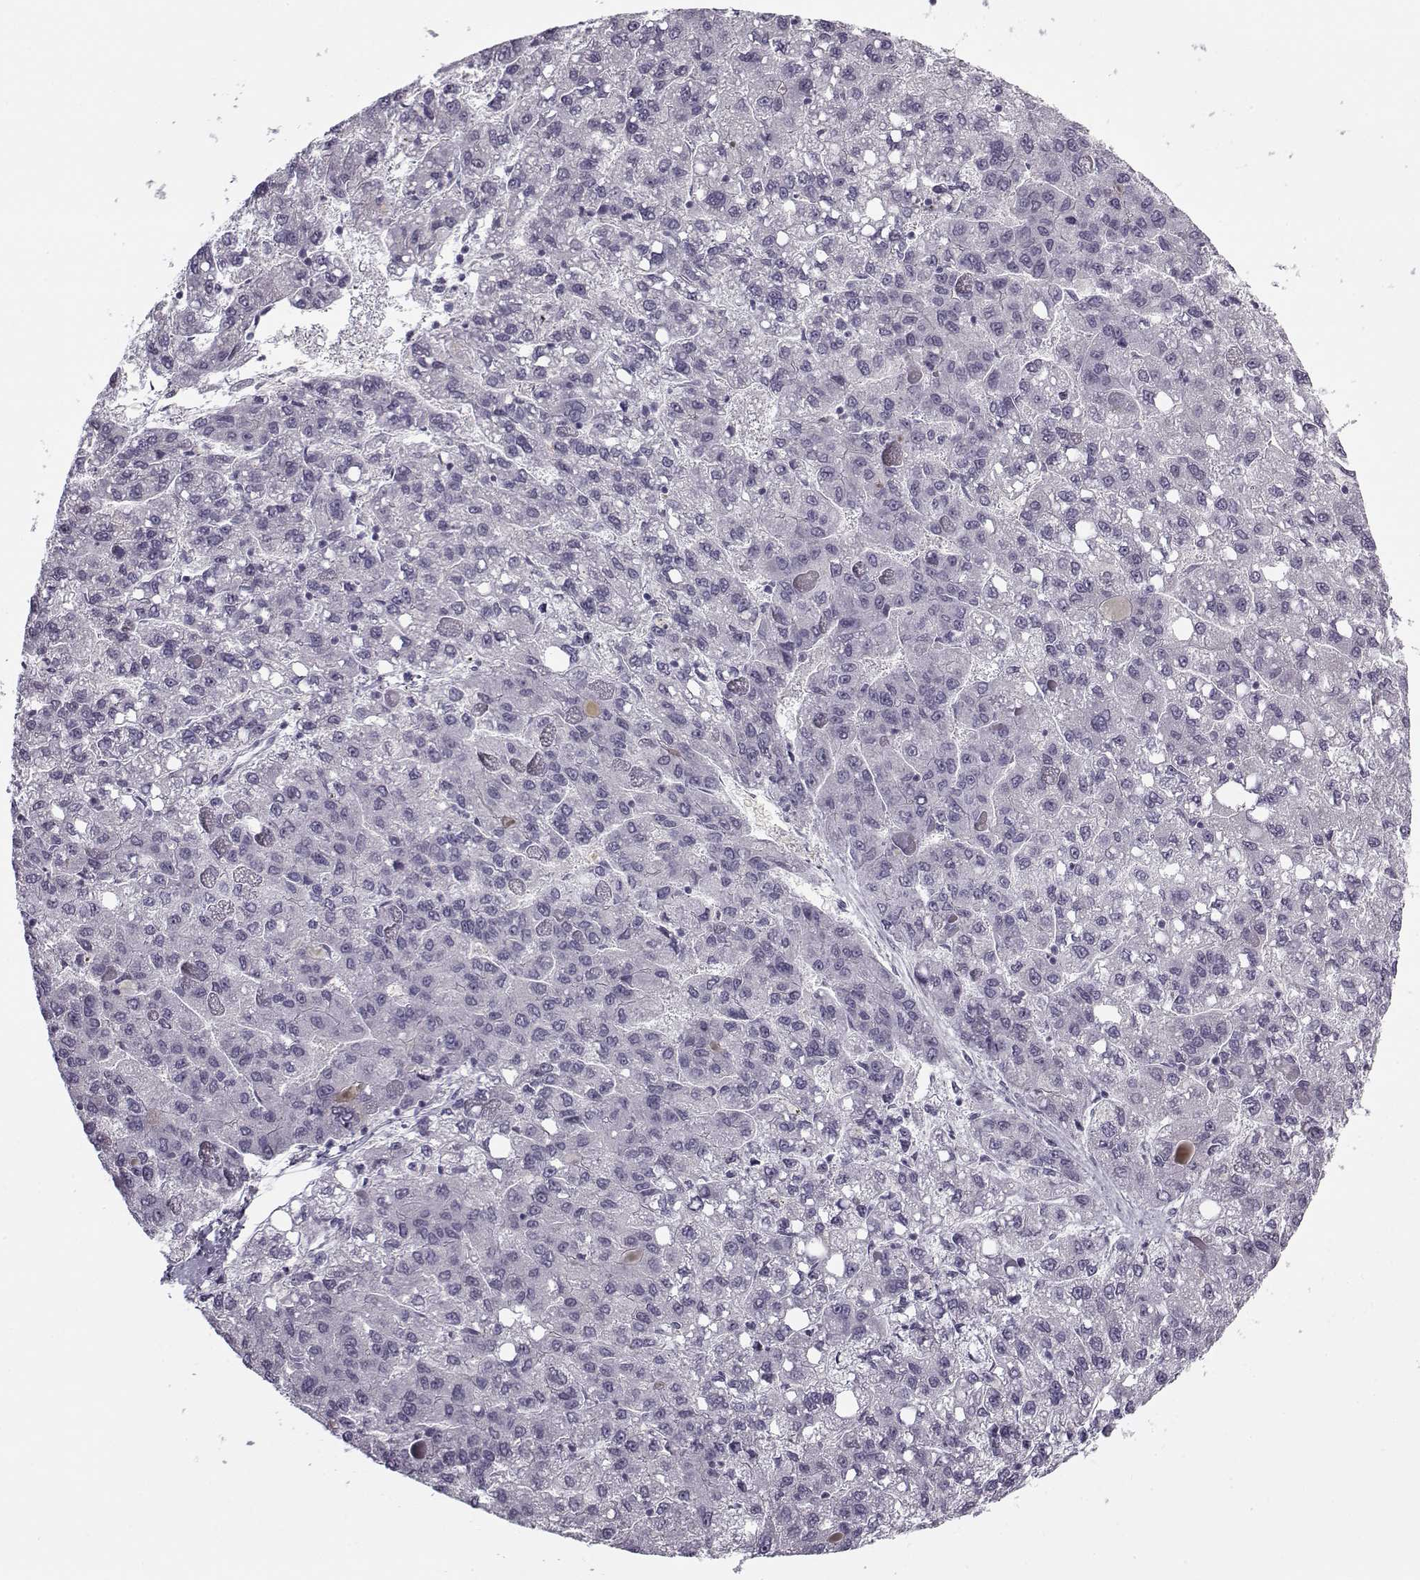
{"staining": {"intensity": "negative", "quantity": "none", "location": "none"}, "tissue": "liver cancer", "cell_type": "Tumor cells", "image_type": "cancer", "snomed": [{"axis": "morphology", "description": "Carcinoma, Hepatocellular, NOS"}, {"axis": "topography", "description": "Liver"}], "caption": "Immunohistochemistry histopathology image of liver cancer stained for a protein (brown), which reveals no expression in tumor cells.", "gene": "SNCA", "patient": {"sex": "female", "age": 82}}